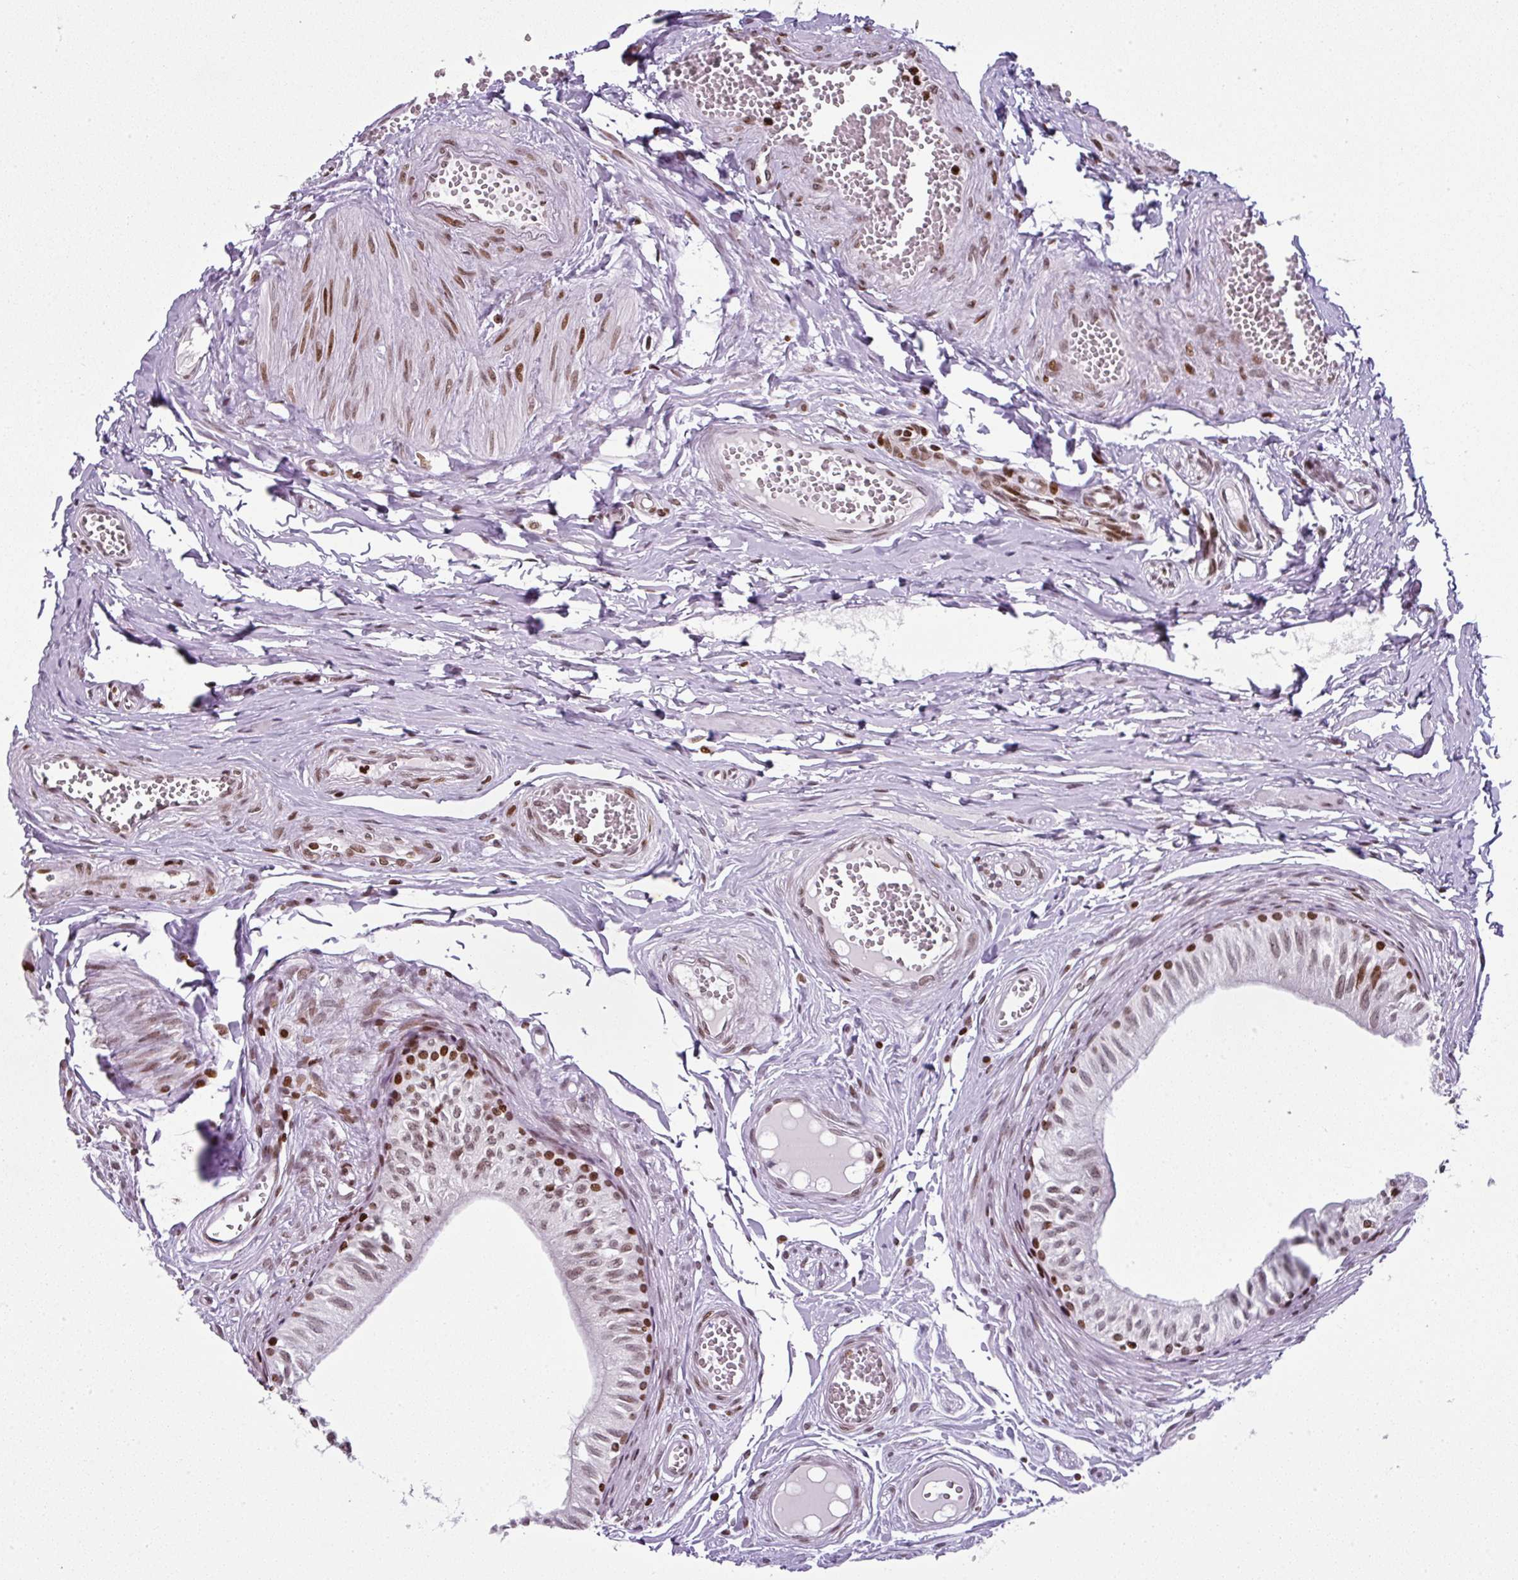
{"staining": {"intensity": "moderate", "quantity": "25%-75%", "location": "nuclear"}, "tissue": "epididymis", "cell_type": "Glandular cells", "image_type": "normal", "snomed": [{"axis": "morphology", "description": "Normal tissue, NOS"}, {"axis": "topography", "description": "Epididymis"}], "caption": "IHC (DAB (3,3'-diaminobenzidine)) staining of normal human epididymis exhibits moderate nuclear protein staining in about 25%-75% of glandular cells.", "gene": "RASL11A", "patient": {"sex": "male", "age": 37}}